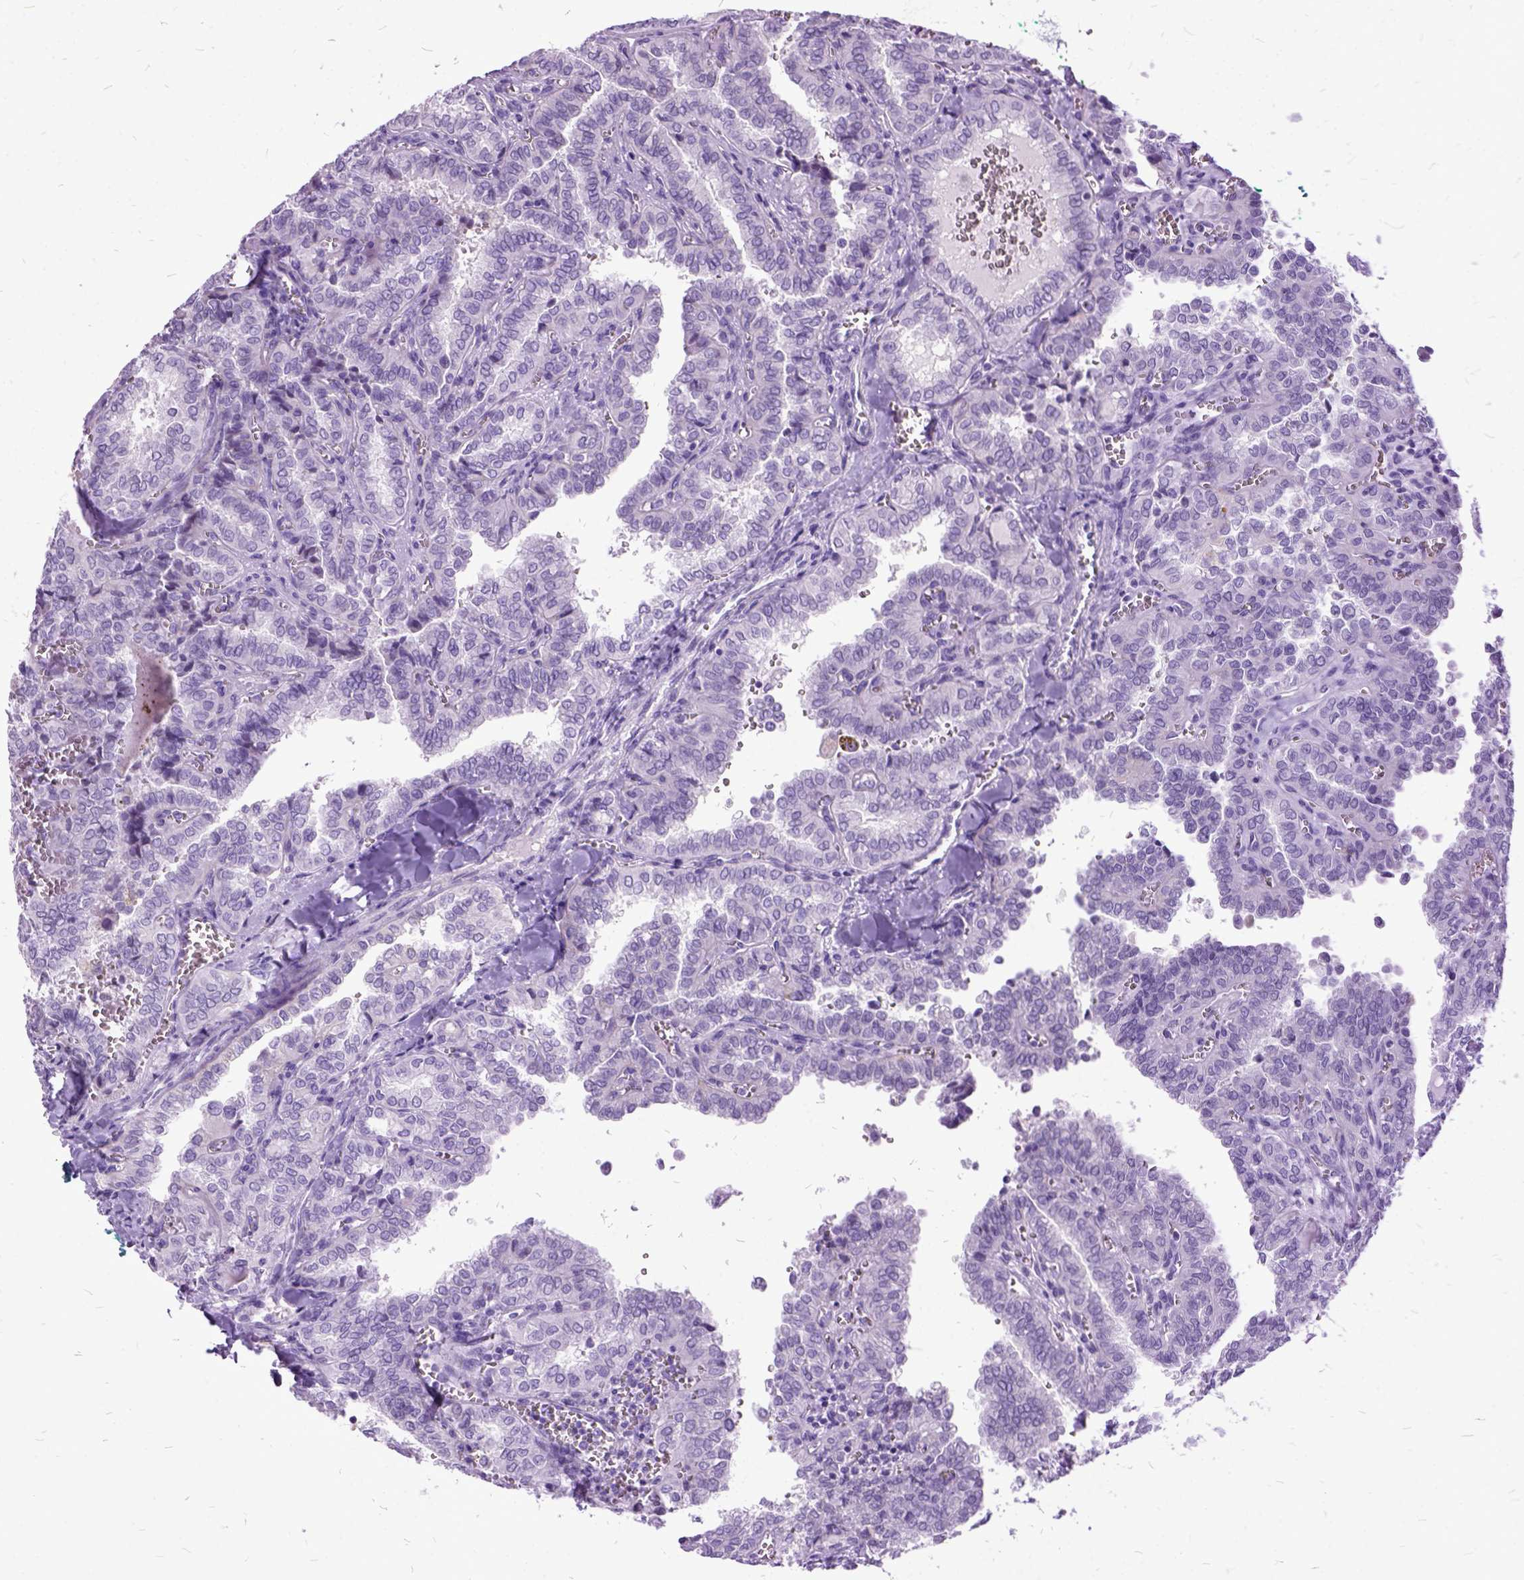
{"staining": {"intensity": "negative", "quantity": "none", "location": "none"}, "tissue": "thyroid cancer", "cell_type": "Tumor cells", "image_type": "cancer", "snomed": [{"axis": "morphology", "description": "Papillary adenocarcinoma, NOS"}, {"axis": "topography", "description": "Thyroid gland"}], "caption": "Human thyroid papillary adenocarcinoma stained for a protein using immunohistochemistry reveals no expression in tumor cells.", "gene": "MME", "patient": {"sex": "female", "age": 41}}